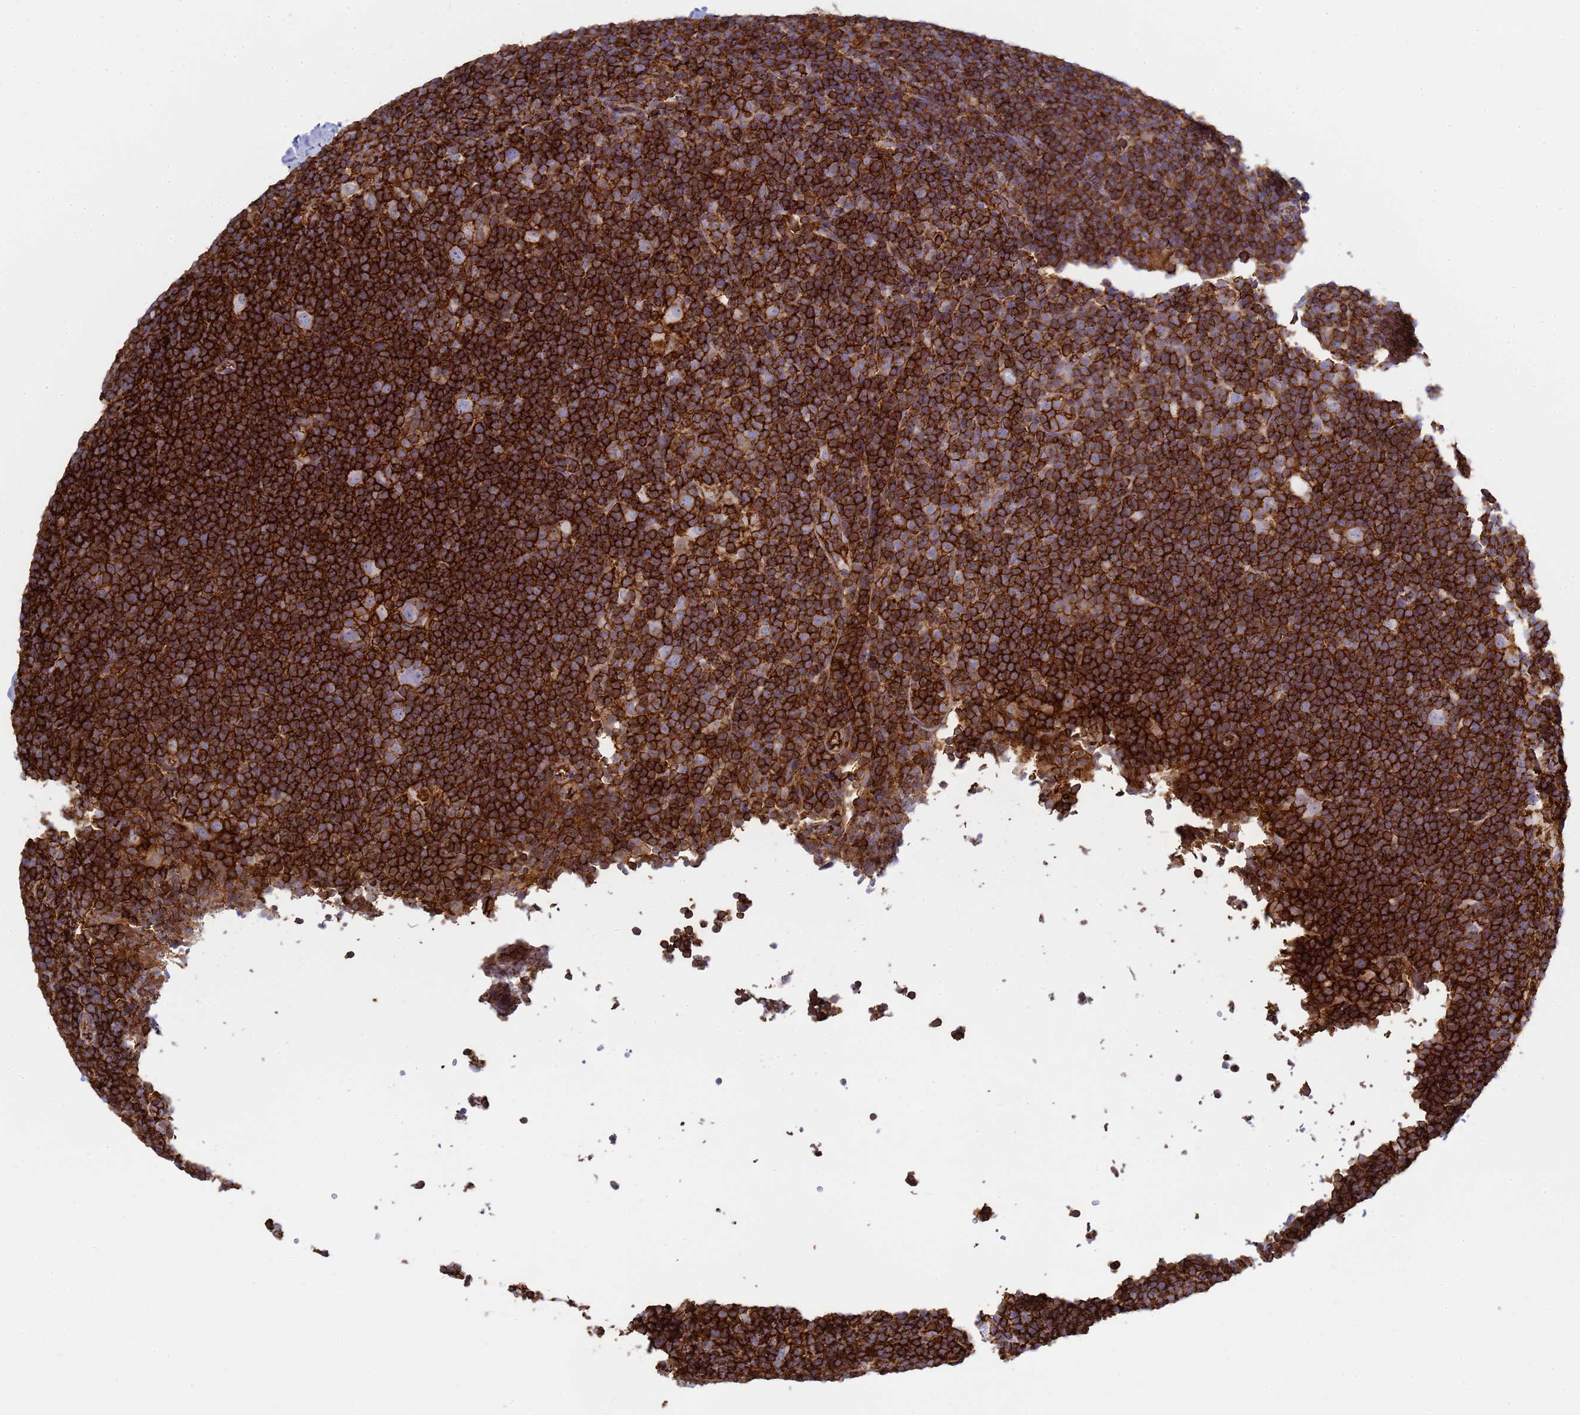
{"staining": {"intensity": "weak", "quantity": "<25%", "location": "cytoplasmic/membranous"}, "tissue": "lymphoma", "cell_type": "Tumor cells", "image_type": "cancer", "snomed": [{"axis": "morphology", "description": "Hodgkin's disease, NOS"}, {"axis": "topography", "description": "Lymph node"}], "caption": "DAB immunohistochemical staining of human Hodgkin's disease reveals no significant positivity in tumor cells. (Stains: DAB (3,3'-diaminobenzidine) immunohistochemistry with hematoxylin counter stain, Microscopy: brightfield microscopy at high magnification).", "gene": "ZBTB8OS", "patient": {"sex": "female", "age": 57}}